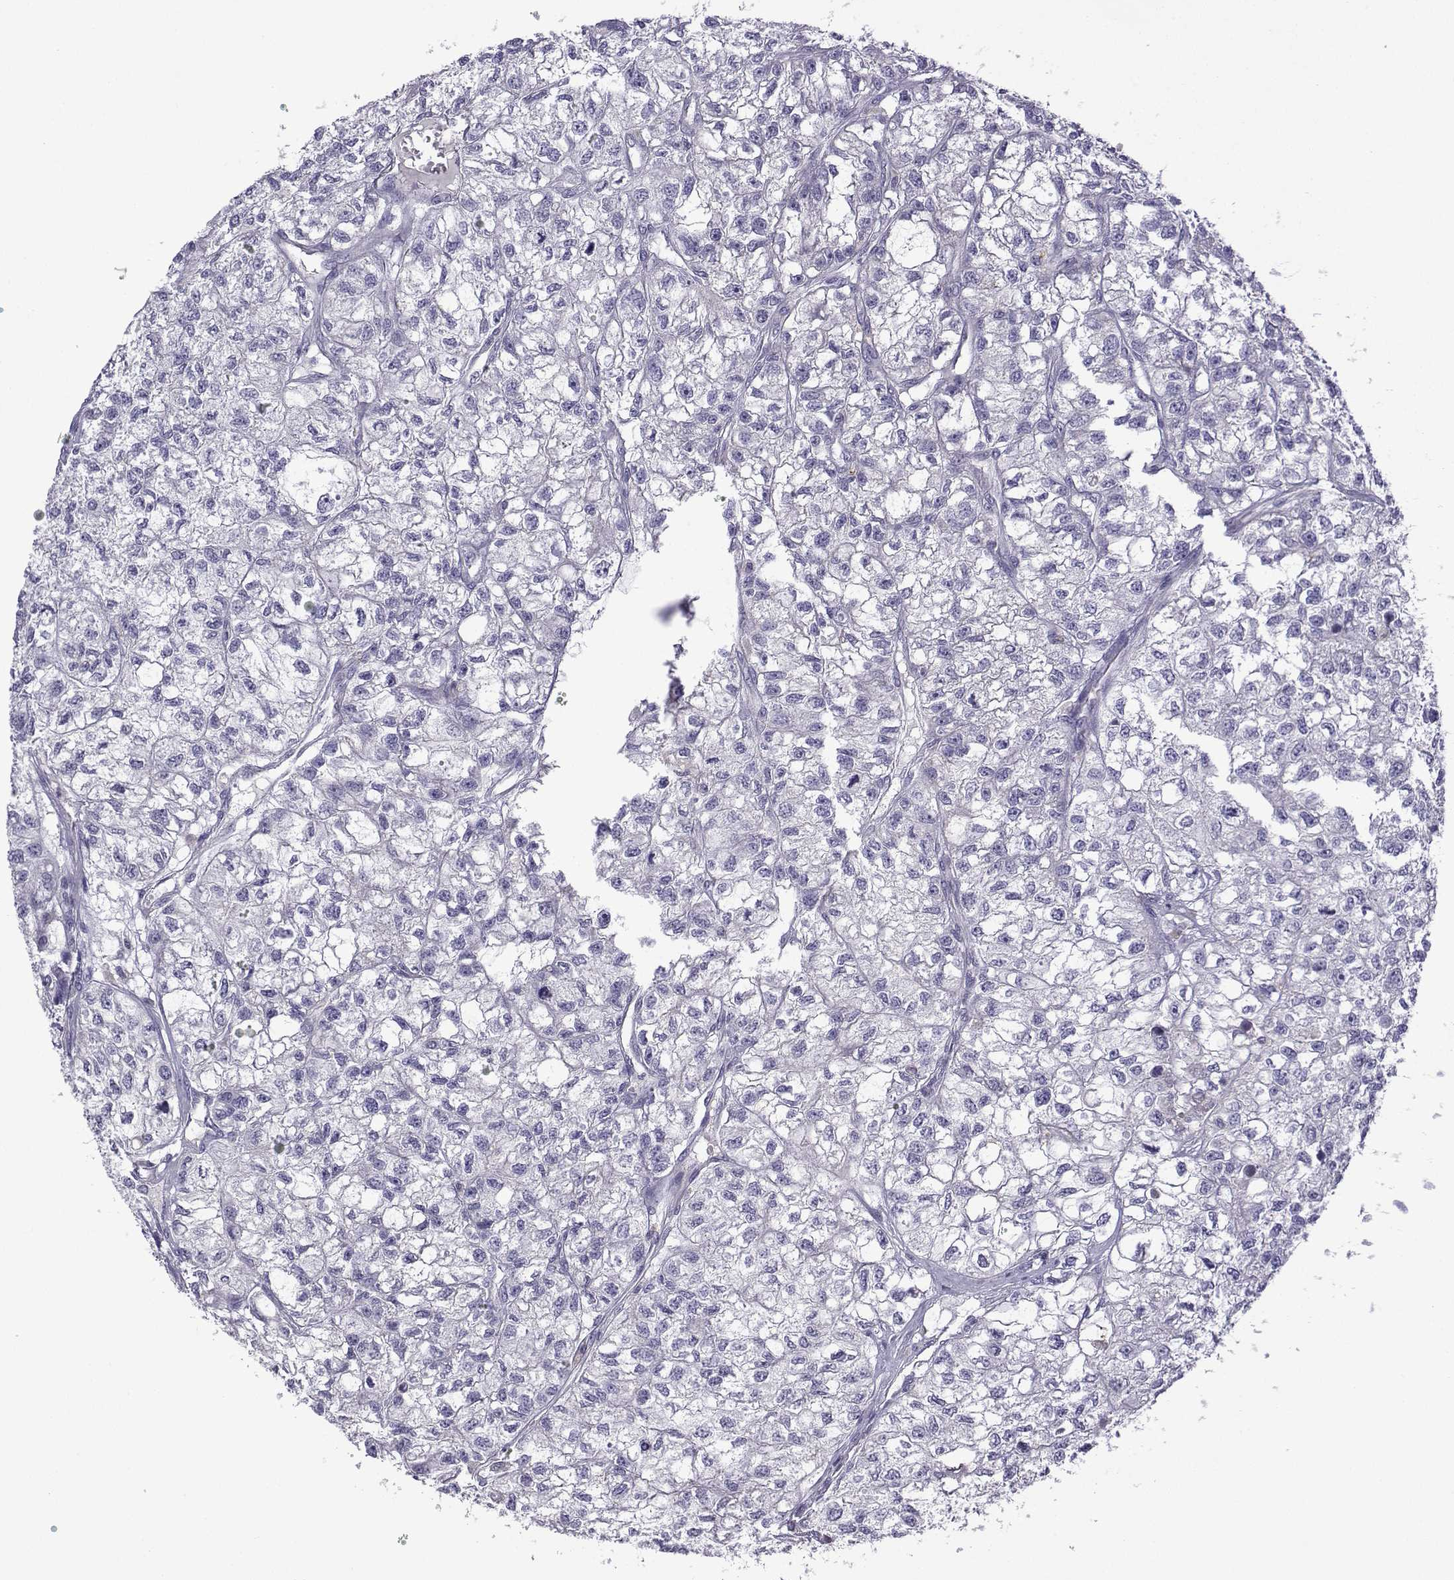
{"staining": {"intensity": "negative", "quantity": "none", "location": "none"}, "tissue": "renal cancer", "cell_type": "Tumor cells", "image_type": "cancer", "snomed": [{"axis": "morphology", "description": "Adenocarcinoma, NOS"}, {"axis": "topography", "description": "Kidney"}], "caption": "This is an immunohistochemistry (IHC) histopathology image of human renal cancer (adenocarcinoma). There is no expression in tumor cells.", "gene": "SPACA7", "patient": {"sex": "male", "age": 56}}